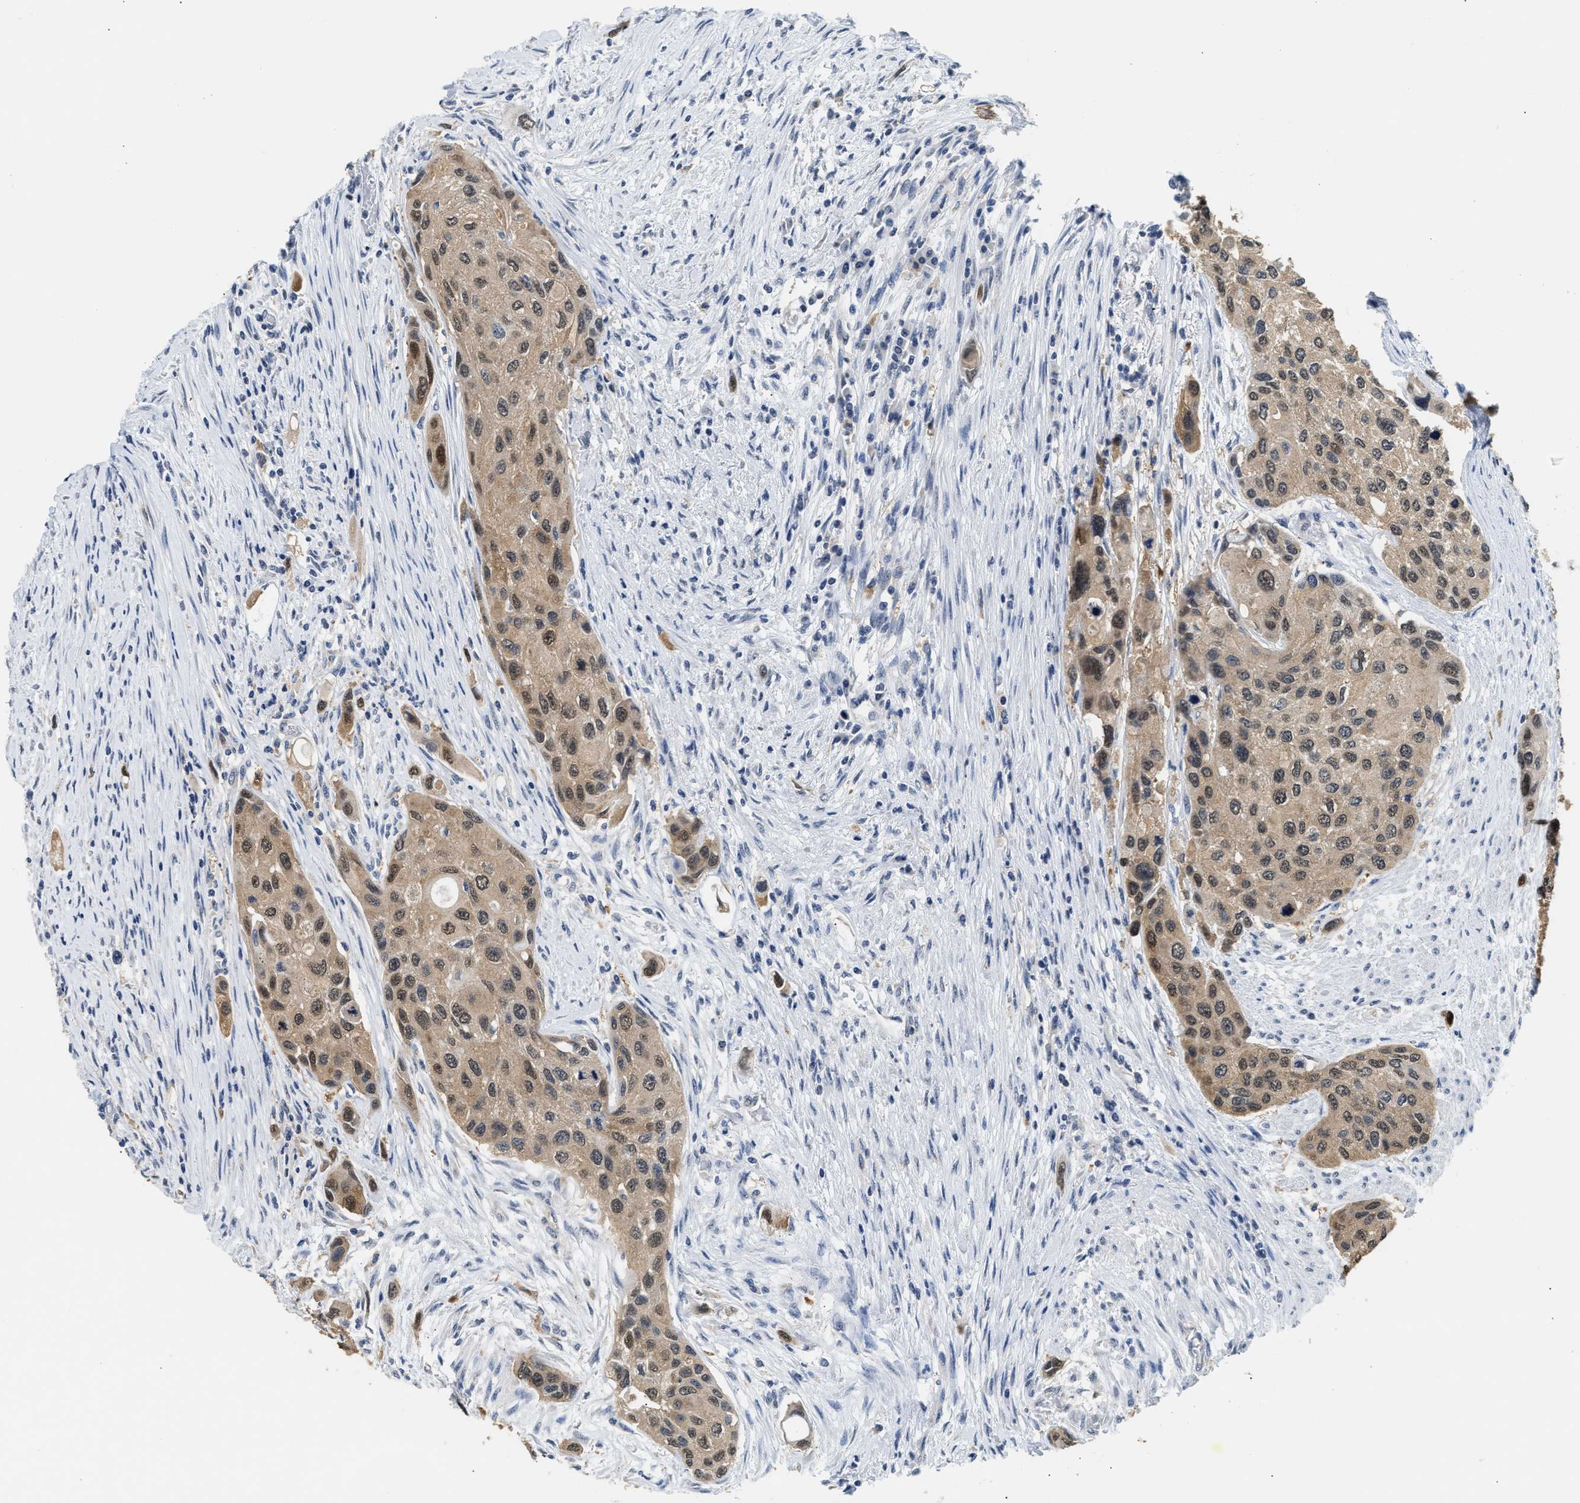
{"staining": {"intensity": "moderate", "quantity": ">75%", "location": "cytoplasmic/membranous,nuclear"}, "tissue": "urothelial cancer", "cell_type": "Tumor cells", "image_type": "cancer", "snomed": [{"axis": "morphology", "description": "Urothelial carcinoma, High grade"}, {"axis": "topography", "description": "Urinary bladder"}], "caption": "Tumor cells demonstrate moderate cytoplasmic/membranous and nuclear staining in about >75% of cells in high-grade urothelial carcinoma. Nuclei are stained in blue.", "gene": "PPM1L", "patient": {"sex": "female", "age": 56}}